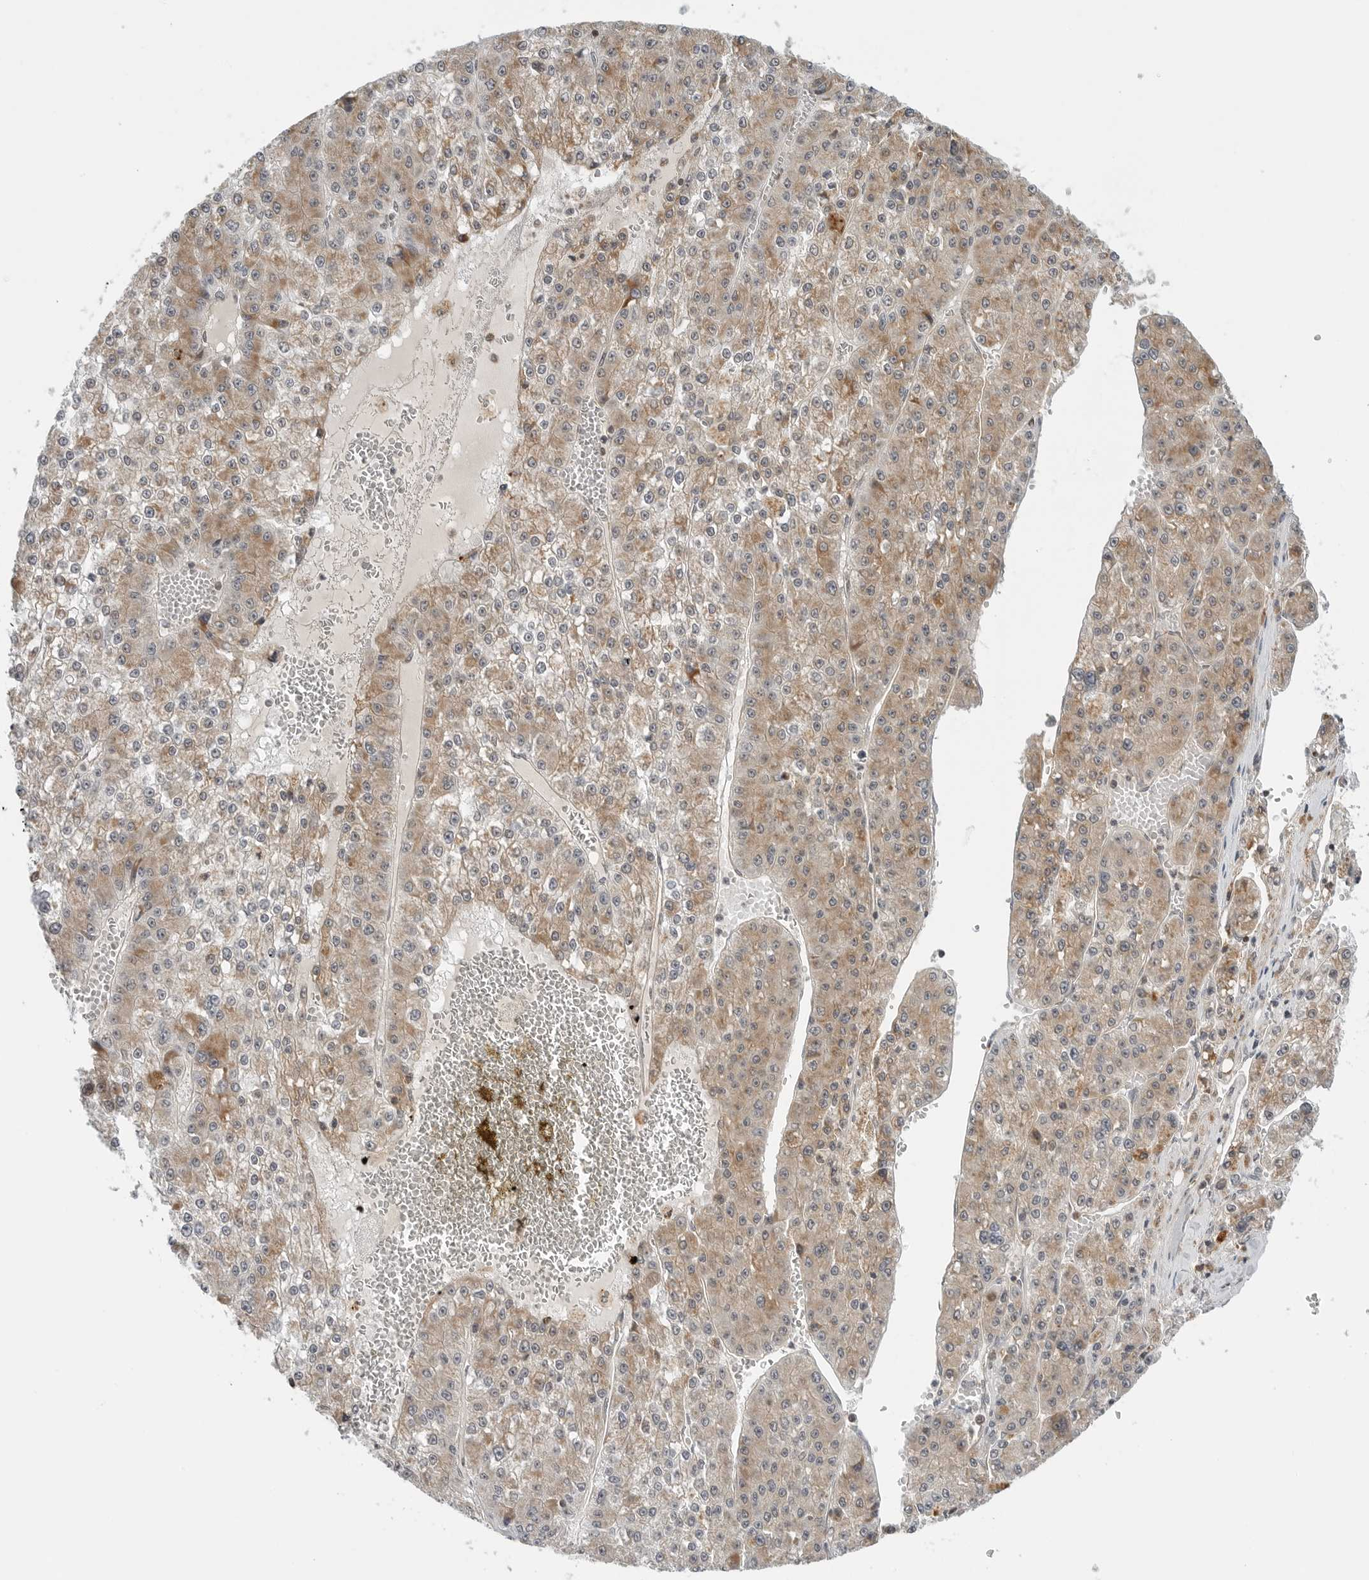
{"staining": {"intensity": "moderate", "quantity": ">75%", "location": "cytoplasmic/membranous"}, "tissue": "liver cancer", "cell_type": "Tumor cells", "image_type": "cancer", "snomed": [{"axis": "morphology", "description": "Carcinoma, Hepatocellular, NOS"}, {"axis": "topography", "description": "Liver"}], "caption": "A high-resolution micrograph shows immunohistochemistry staining of liver hepatocellular carcinoma, which exhibits moderate cytoplasmic/membranous expression in about >75% of tumor cells. (DAB (3,3'-diaminobenzidine) = brown stain, brightfield microscopy at high magnification).", "gene": "PEX2", "patient": {"sex": "female", "age": 73}}